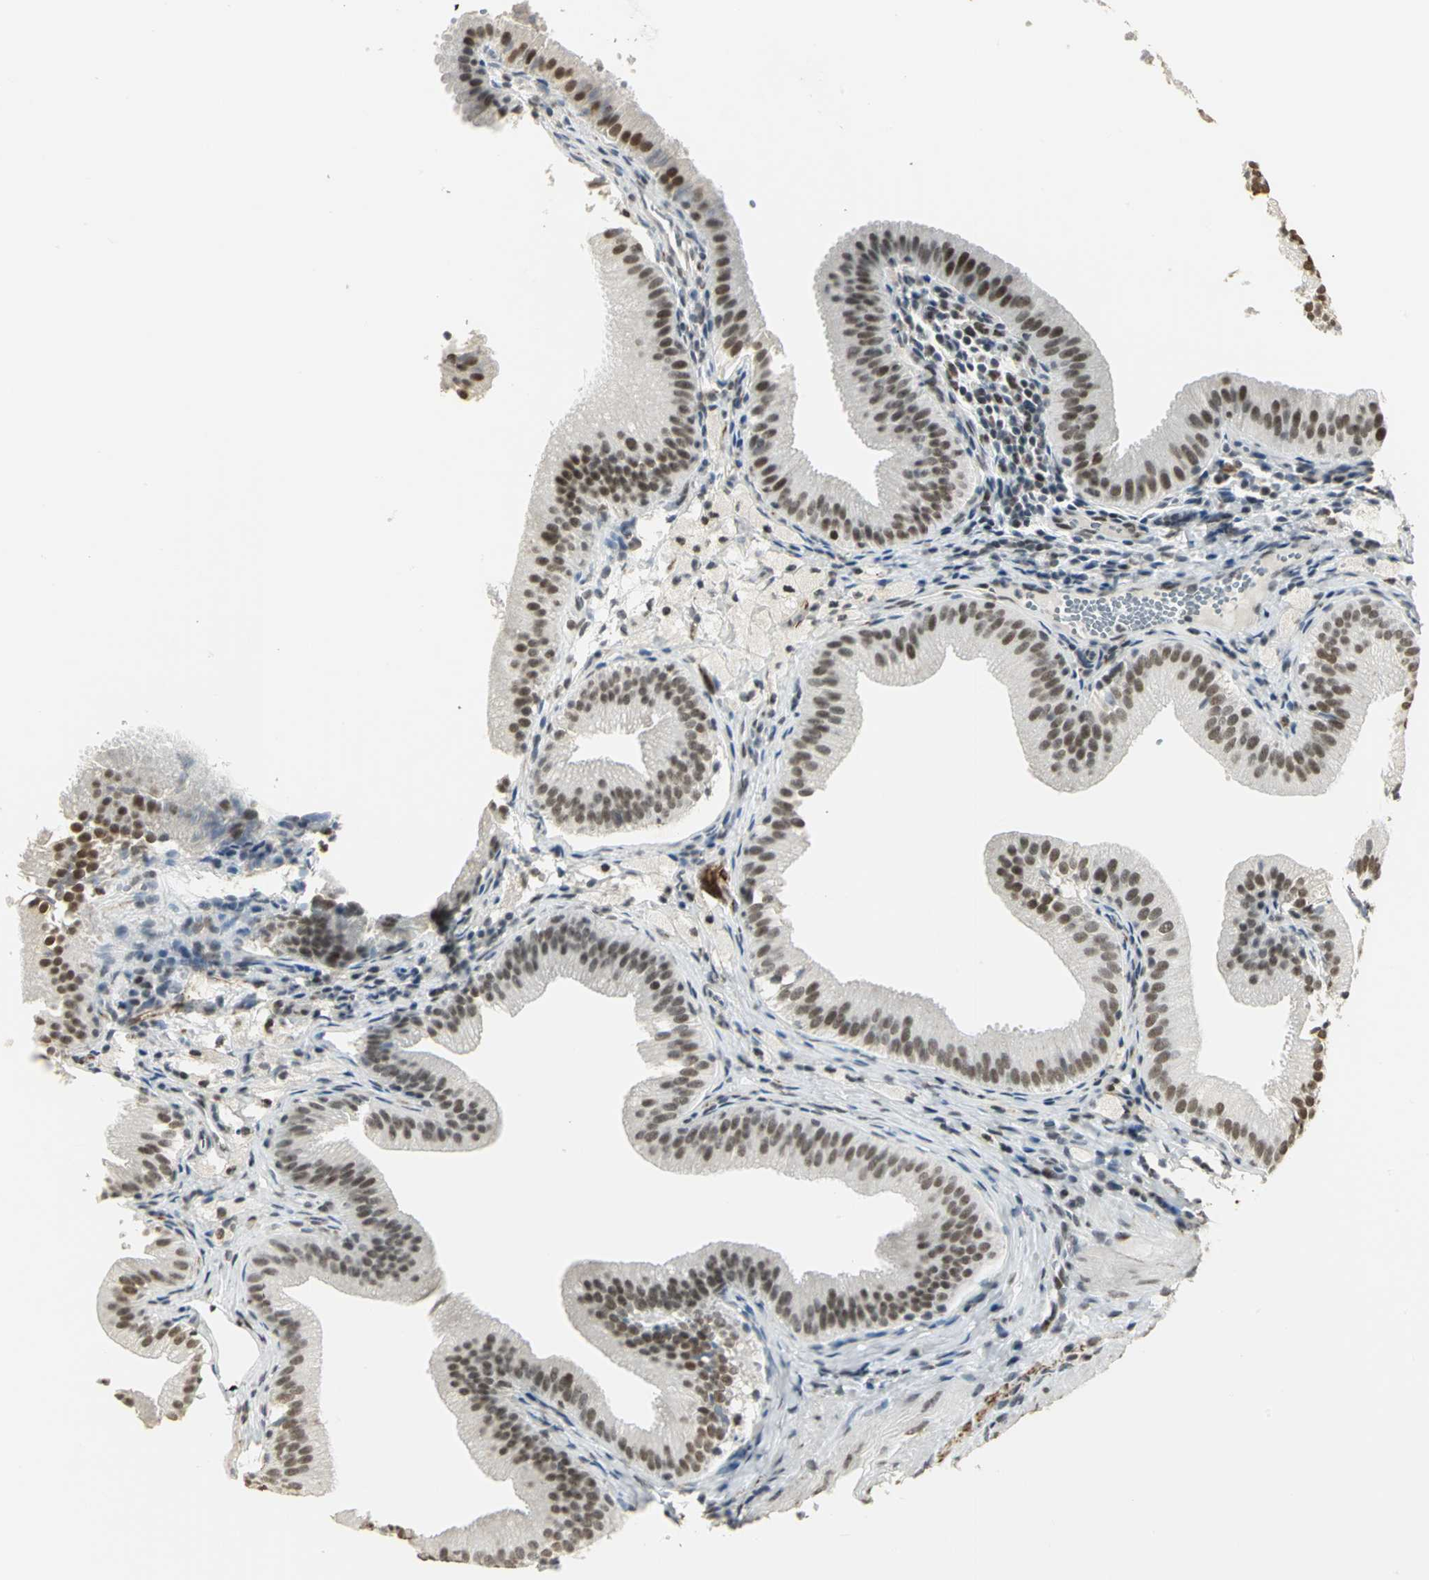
{"staining": {"intensity": "strong", "quantity": ">75%", "location": "nuclear"}, "tissue": "gallbladder", "cell_type": "Glandular cells", "image_type": "normal", "snomed": [{"axis": "morphology", "description": "Normal tissue, NOS"}, {"axis": "topography", "description": "Gallbladder"}], "caption": "Unremarkable gallbladder was stained to show a protein in brown. There is high levels of strong nuclear staining in approximately >75% of glandular cells.", "gene": "CBX3", "patient": {"sex": "female", "age": 24}}